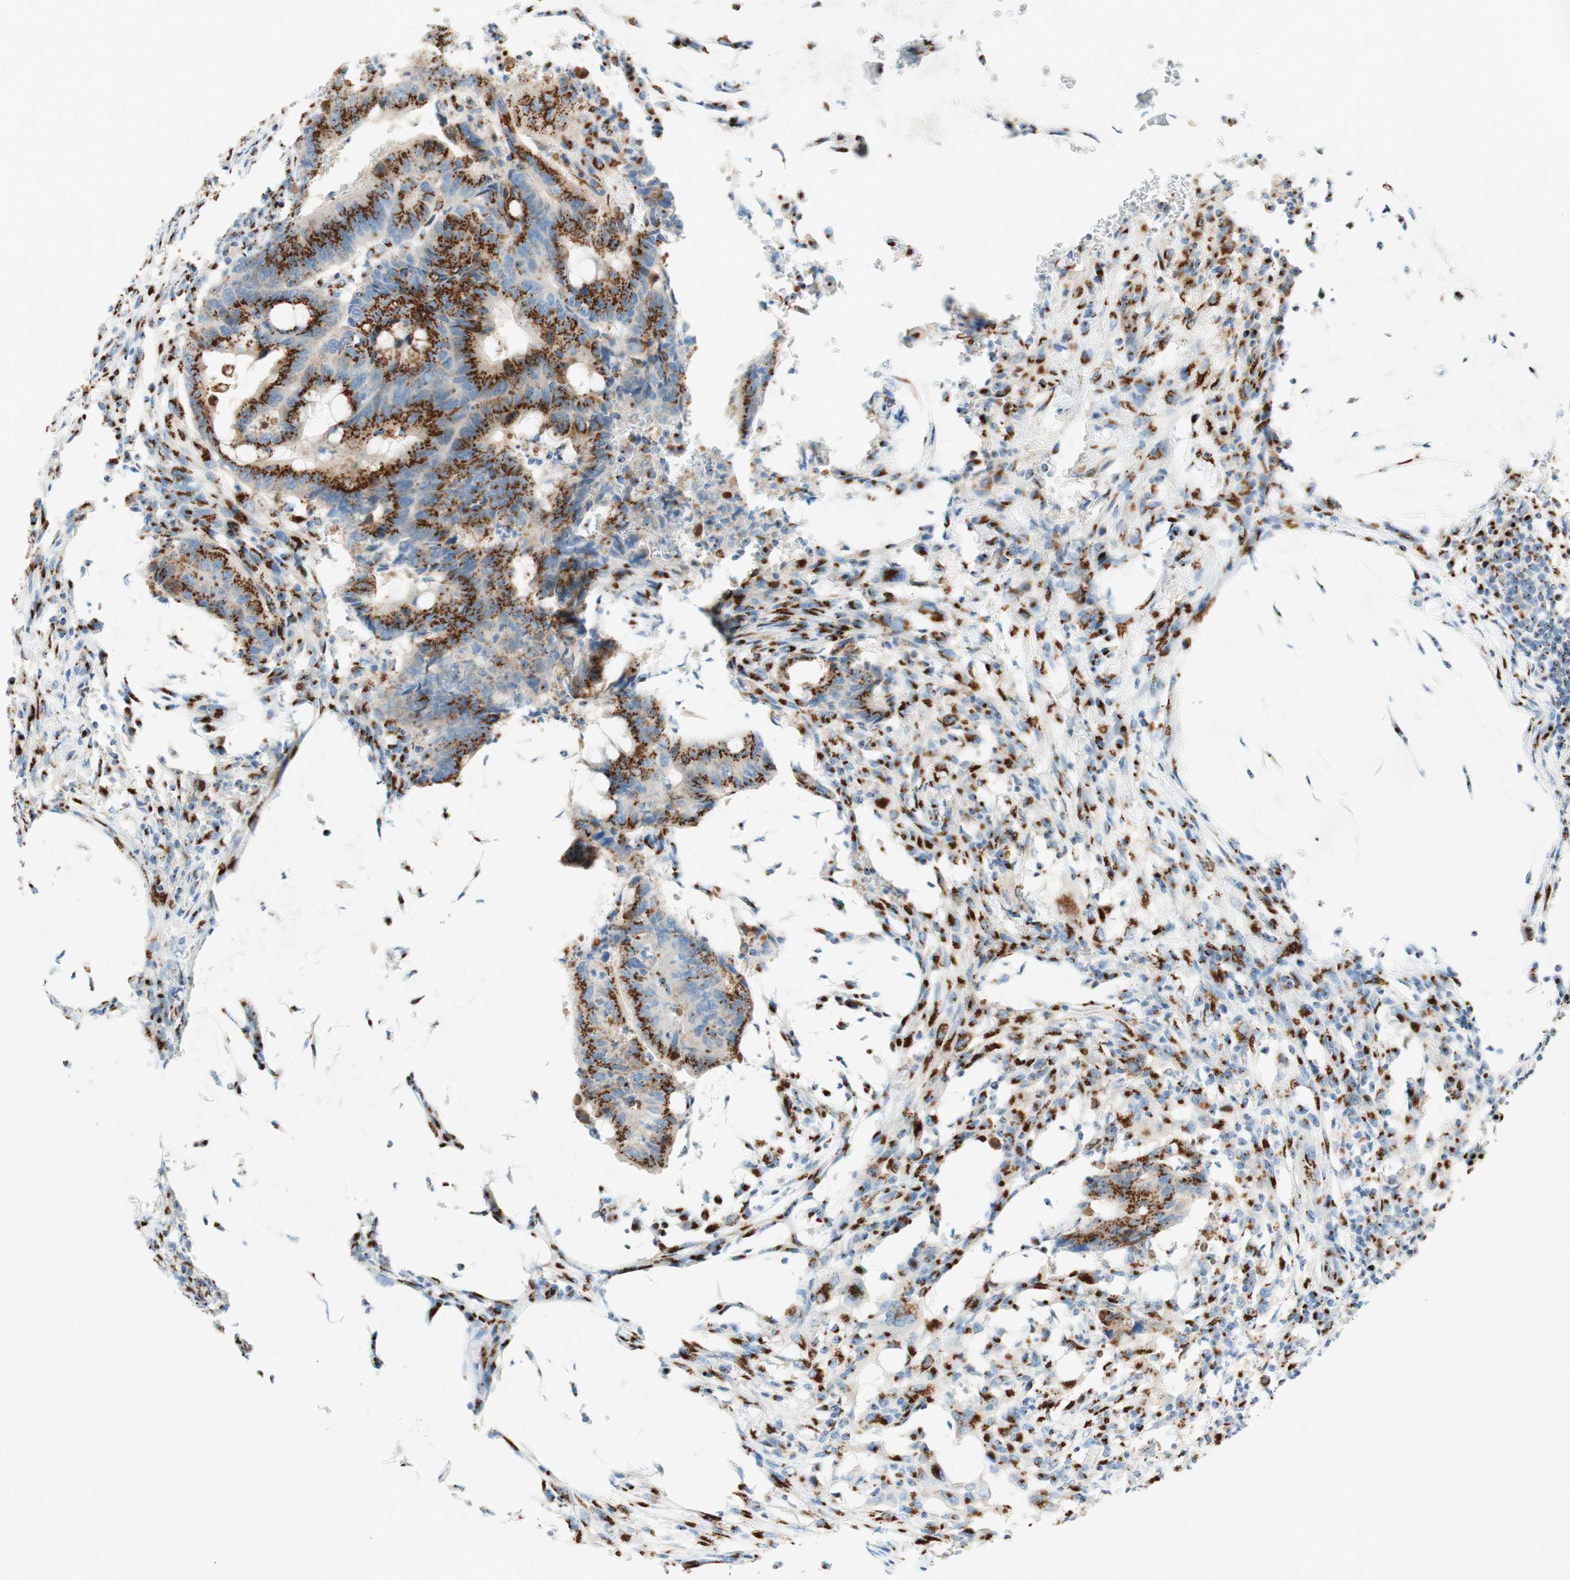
{"staining": {"intensity": "strong", "quantity": ">75%", "location": "cytoplasmic/membranous"}, "tissue": "colorectal cancer", "cell_type": "Tumor cells", "image_type": "cancer", "snomed": [{"axis": "morphology", "description": "Normal tissue, NOS"}, {"axis": "morphology", "description": "Adenocarcinoma, NOS"}, {"axis": "topography", "description": "Rectum"}, {"axis": "topography", "description": "Peripheral nerve tissue"}], "caption": "The immunohistochemical stain labels strong cytoplasmic/membranous staining in tumor cells of colorectal cancer tissue. Immunohistochemistry stains the protein of interest in brown and the nuclei are stained blue.", "gene": "GOLGB1", "patient": {"sex": "male", "age": 92}}